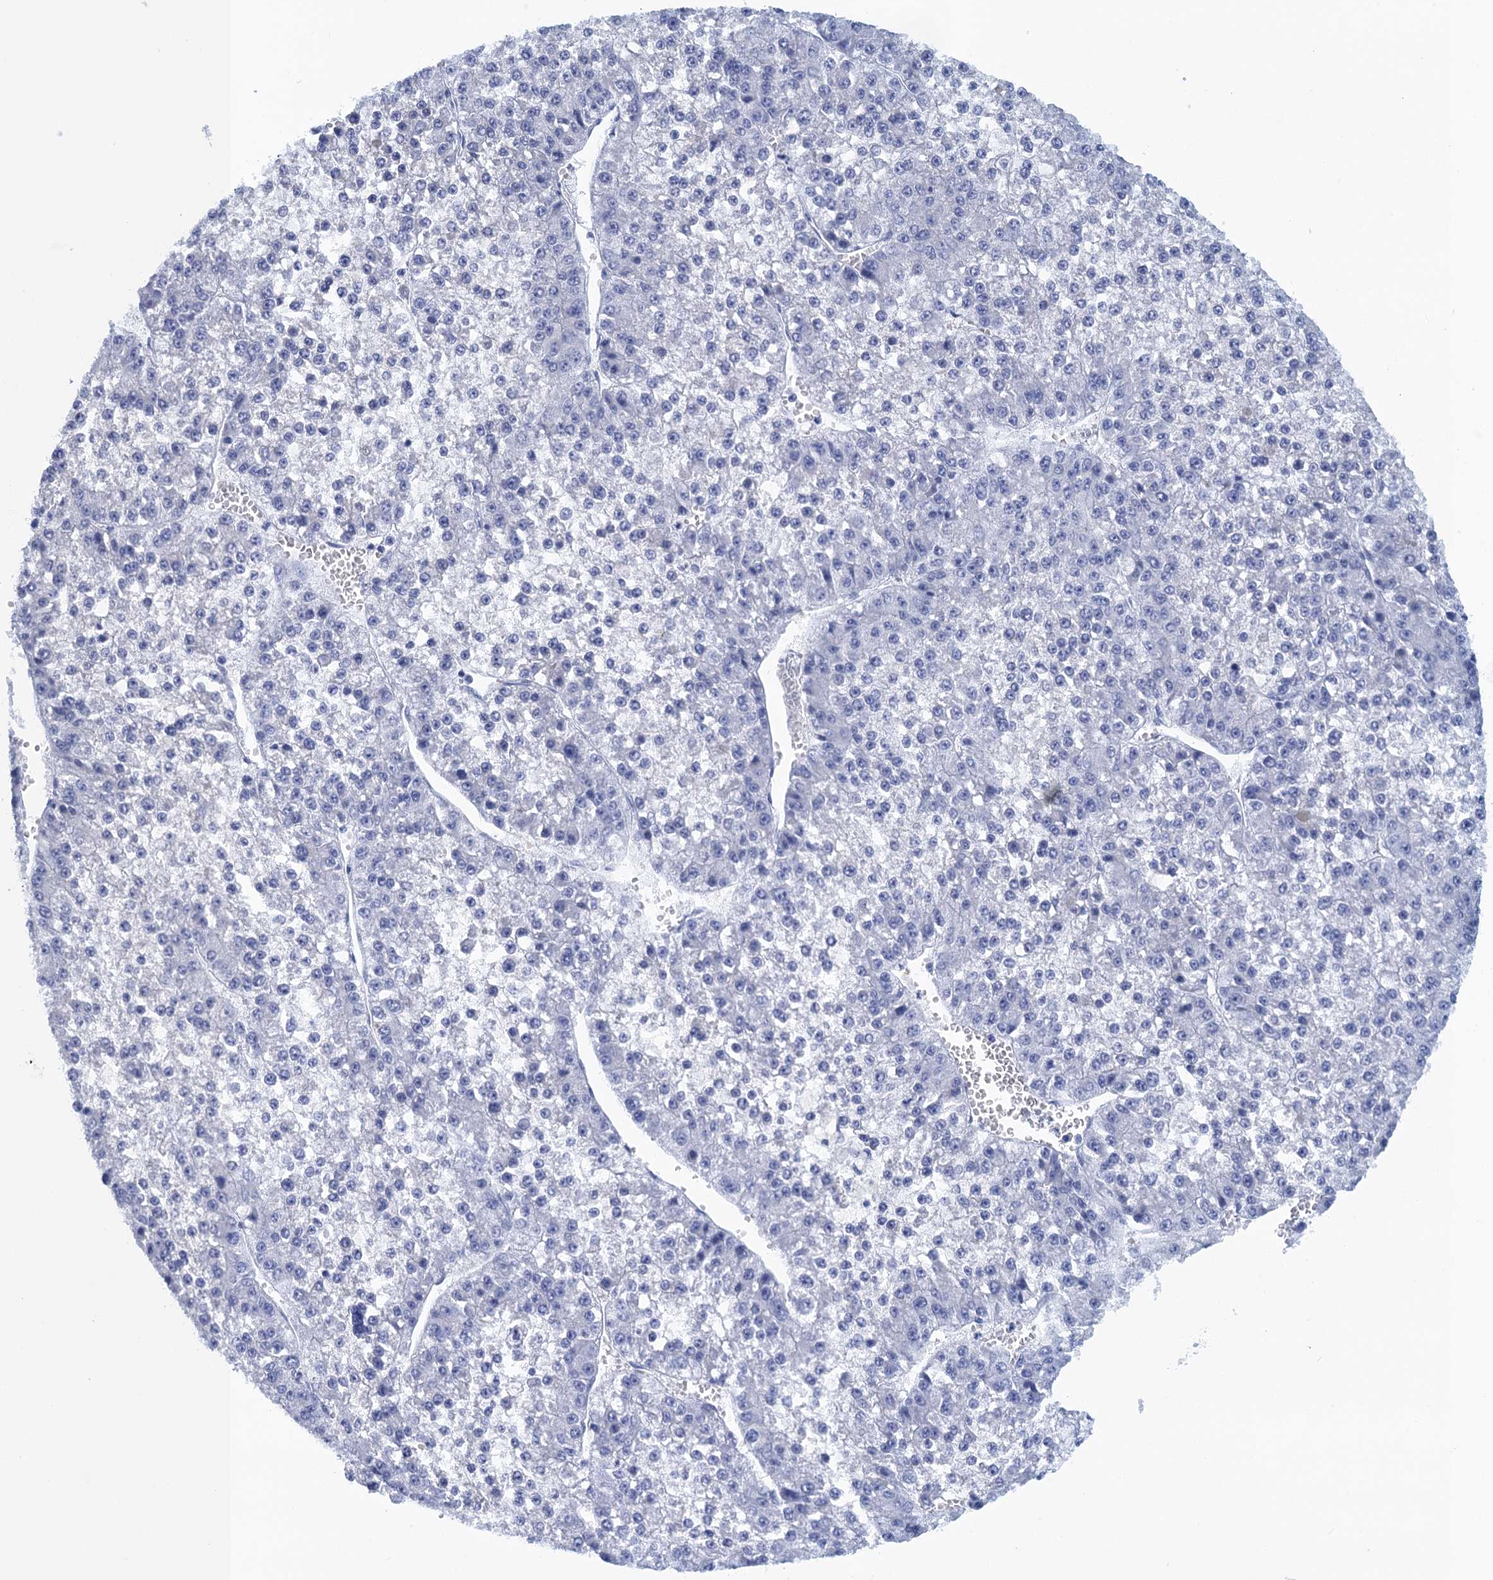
{"staining": {"intensity": "negative", "quantity": "none", "location": "none"}, "tissue": "liver cancer", "cell_type": "Tumor cells", "image_type": "cancer", "snomed": [{"axis": "morphology", "description": "Carcinoma, Hepatocellular, NOS"}, {"axis": "topography", "description": "Liver"}], "caption": "There is no significant positivity in tumor cells of liver cancer (hepatocellular carcinoma).", "gene": "SCEL", "patient": {"sex": "female", "age": 73}}